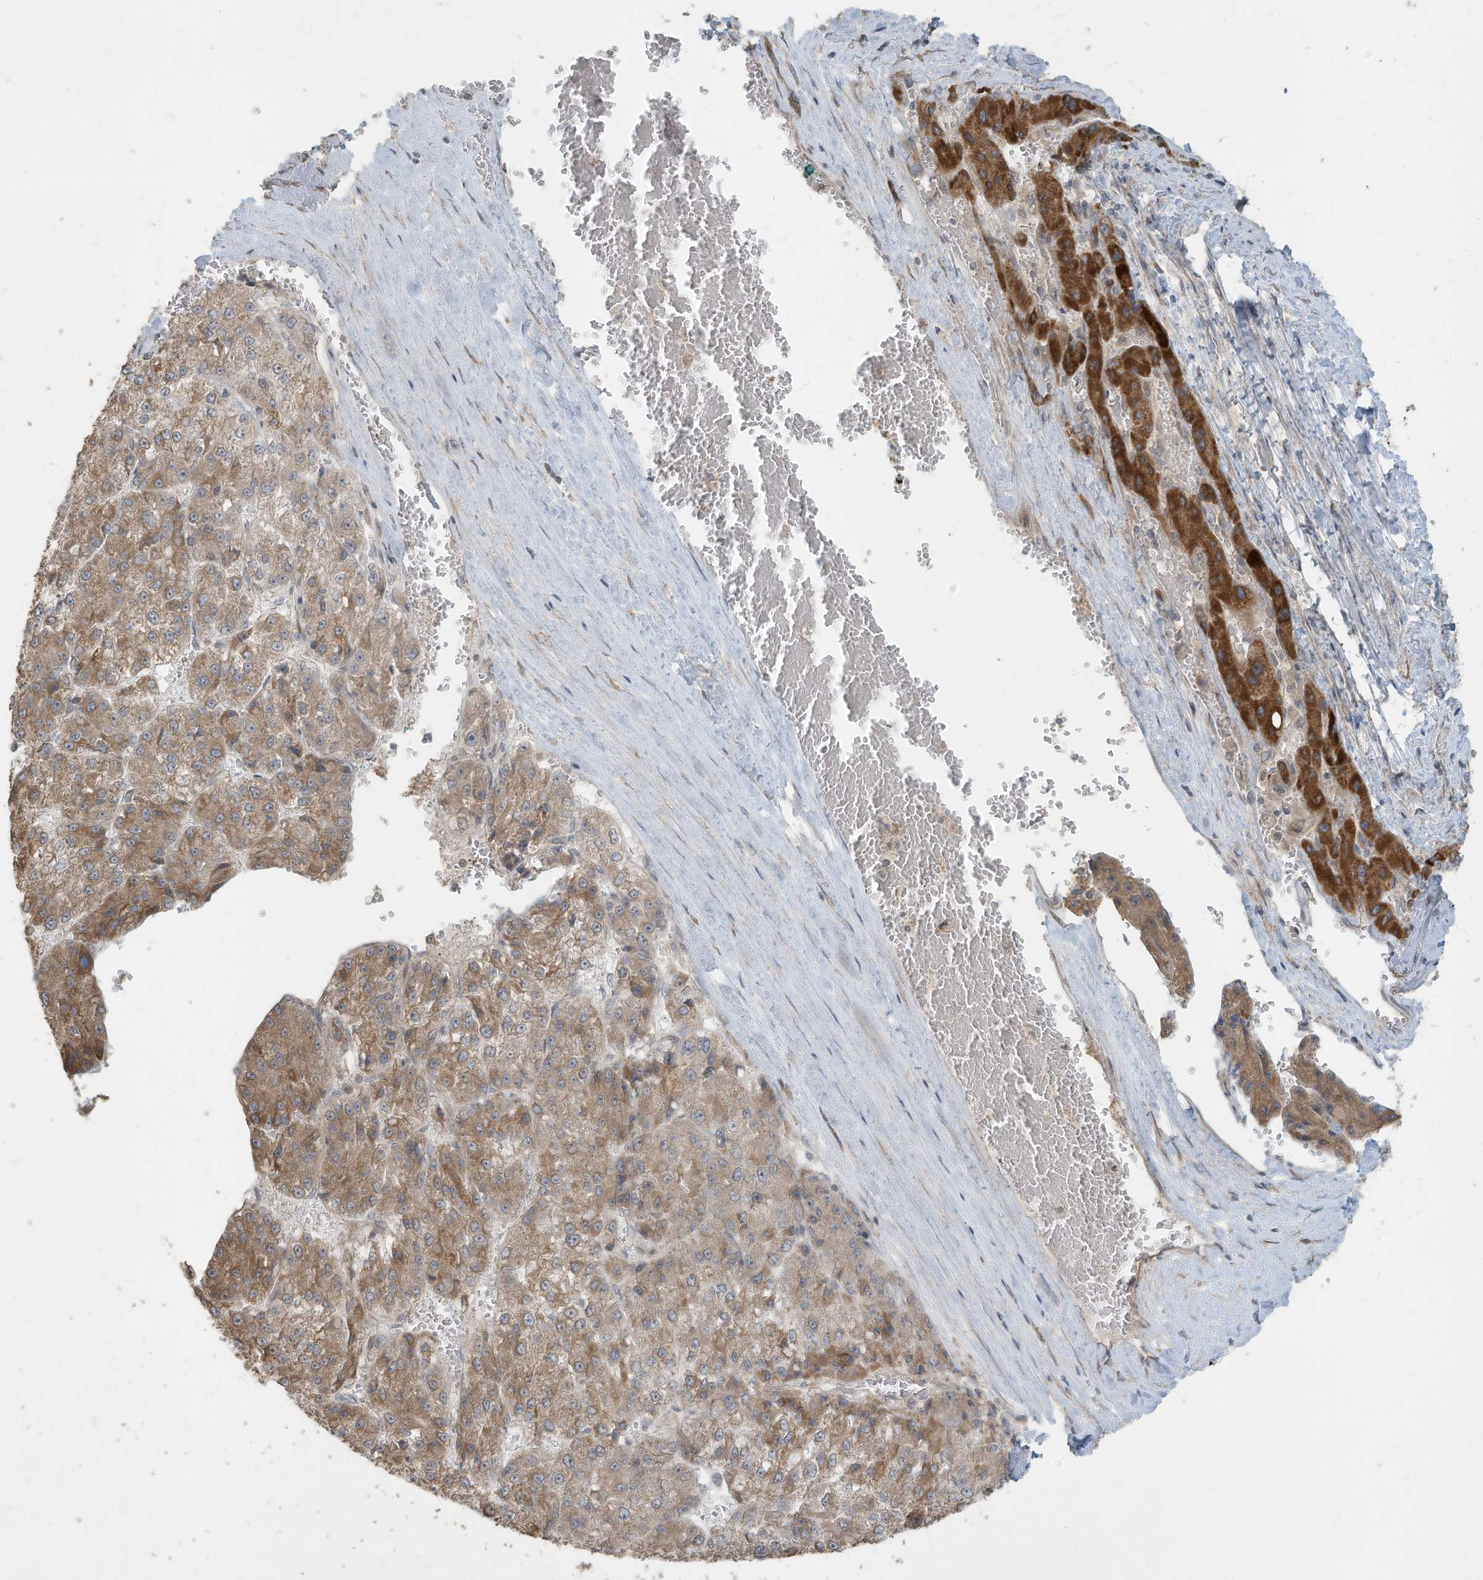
{"staining": {"intensity": "moderate", "quantity": ">75%", "location": "cytoplasmic/membranous"}, "tissue": "liver cancer", "cell_type": "Tumor cells", "image_type": "cancer", "snomed": [{"axis": "morphology", "description": "Carcinoma, Hepatocellular, NOS"}, {"axis": "topography", "description": "Liver"}], "caption": "DAB immunohistochemical staining of human liver cancer demonstrates moderate cytoplasmic/membranous protein staining in about >75% of tumor cells.", "gene": "MAGIX", "patient": {"sex": "female", "age": 73}}